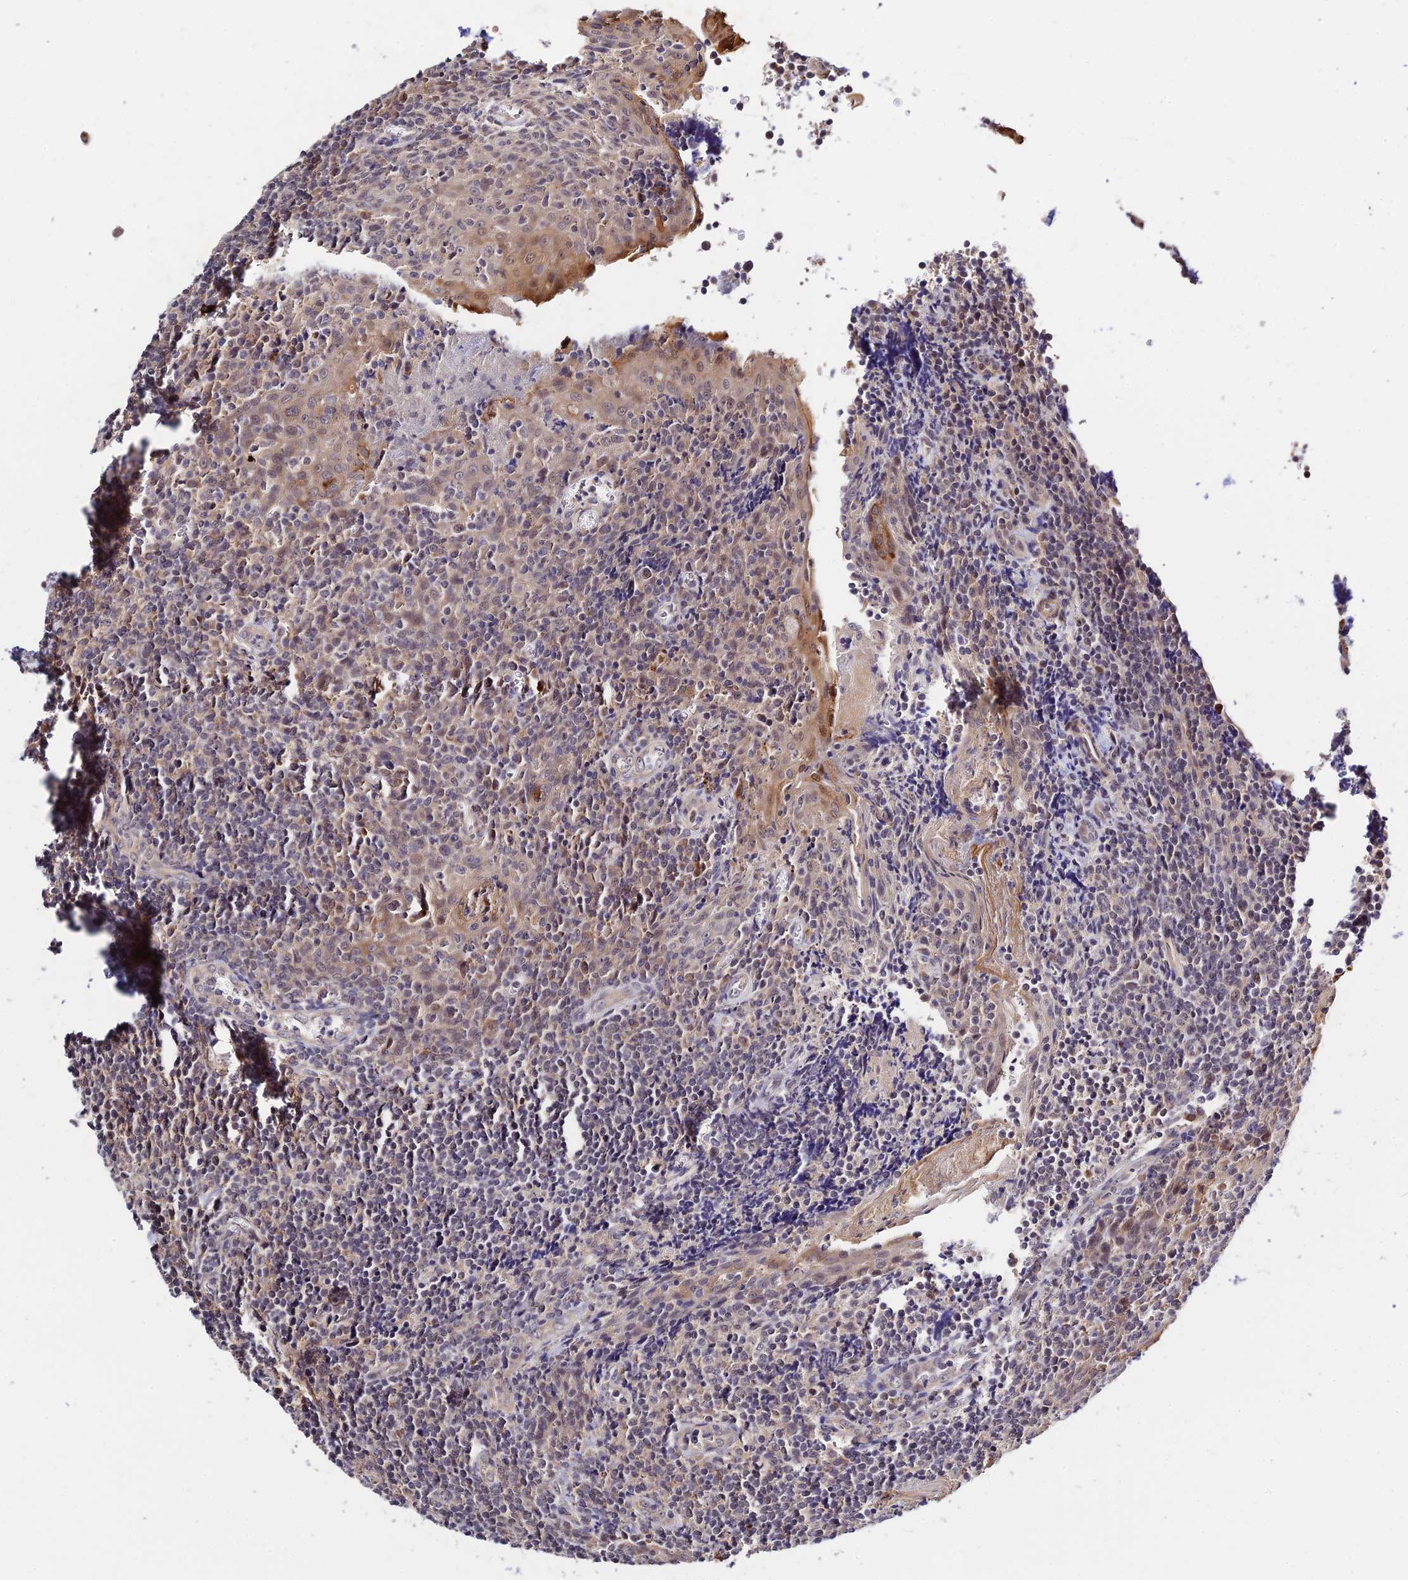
{"staining": {"intensity": "negative", "quantity": "none", "location": "none"}, "tissue": "tonsil", "cell_type": "Germinal center cells", "image_type": "normal", "snomed": [{"axis": "morphology", "description": "Normal tissue, NOS"}, {"axis": "topography", "description": "Tonsil"}], "caption": "Immunohistochemistry (IHC) of unremarkable tonsil displays no staining in germinal center cells.", "gene": "CWH43", "patient": {"sex": "male", "age": 27}}